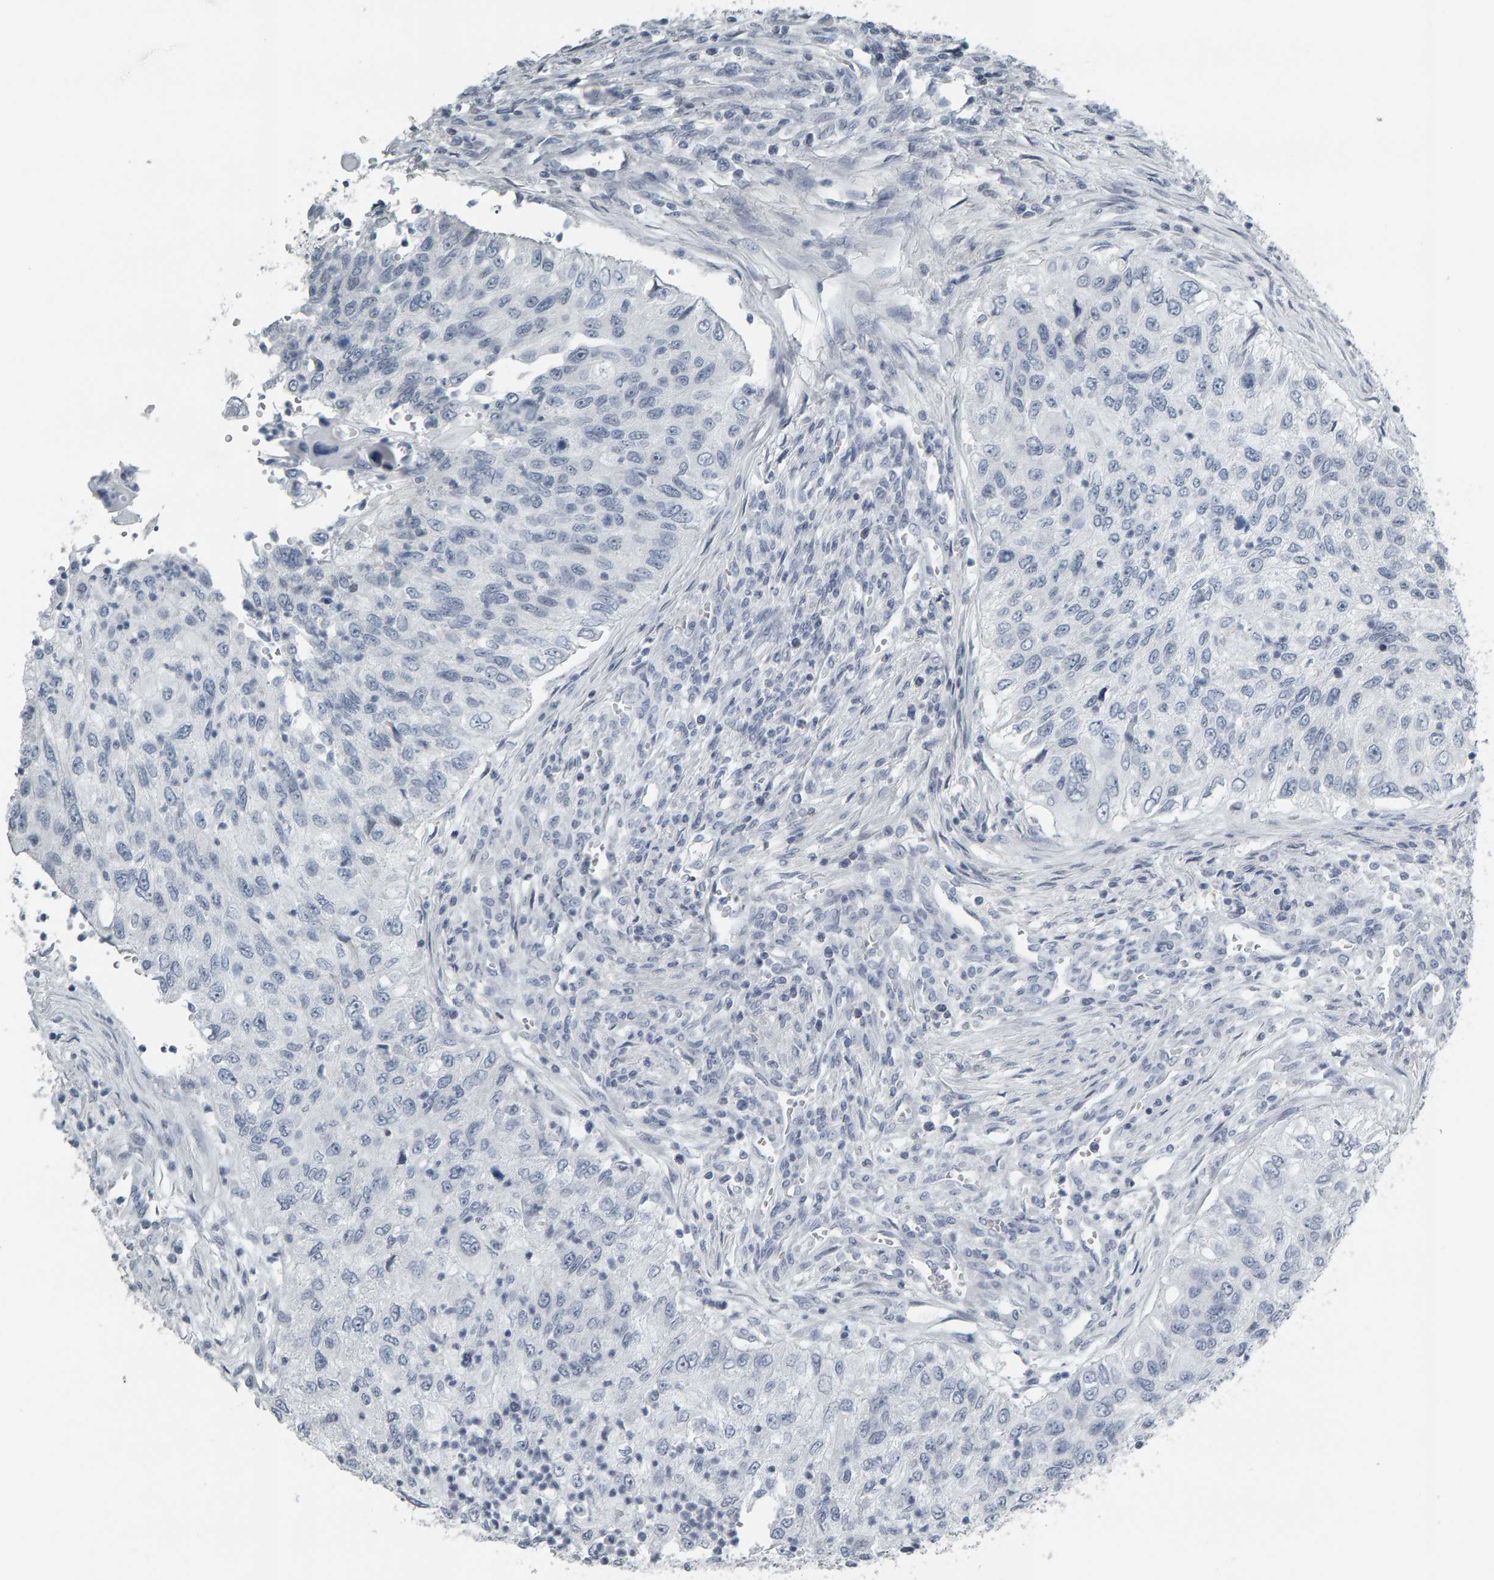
{"staining": {"intensity": "negative", "quantity": "none", "location": "none"}, "tissue": "urothelial cancer", "cell_type": "Tumor cells", "image_type": "cancer", "snomed": [{"axis": "morphology", "description": "Urothelial carcinoma, High grade"}, {"axis": "topography", "description": "Urinary bladder"}], "caption": "This is a photomicrograph of immunohistochemistry (IHC) staining of urothelial cancer, which shows no positivity in tumor cells. (Stains: DAB IHC with hematoxylin counter stain, Microscopy: brightfield microscopy at high magnification).", "gene": "PYY", "patient": {"sex": "female", "age": 60}}